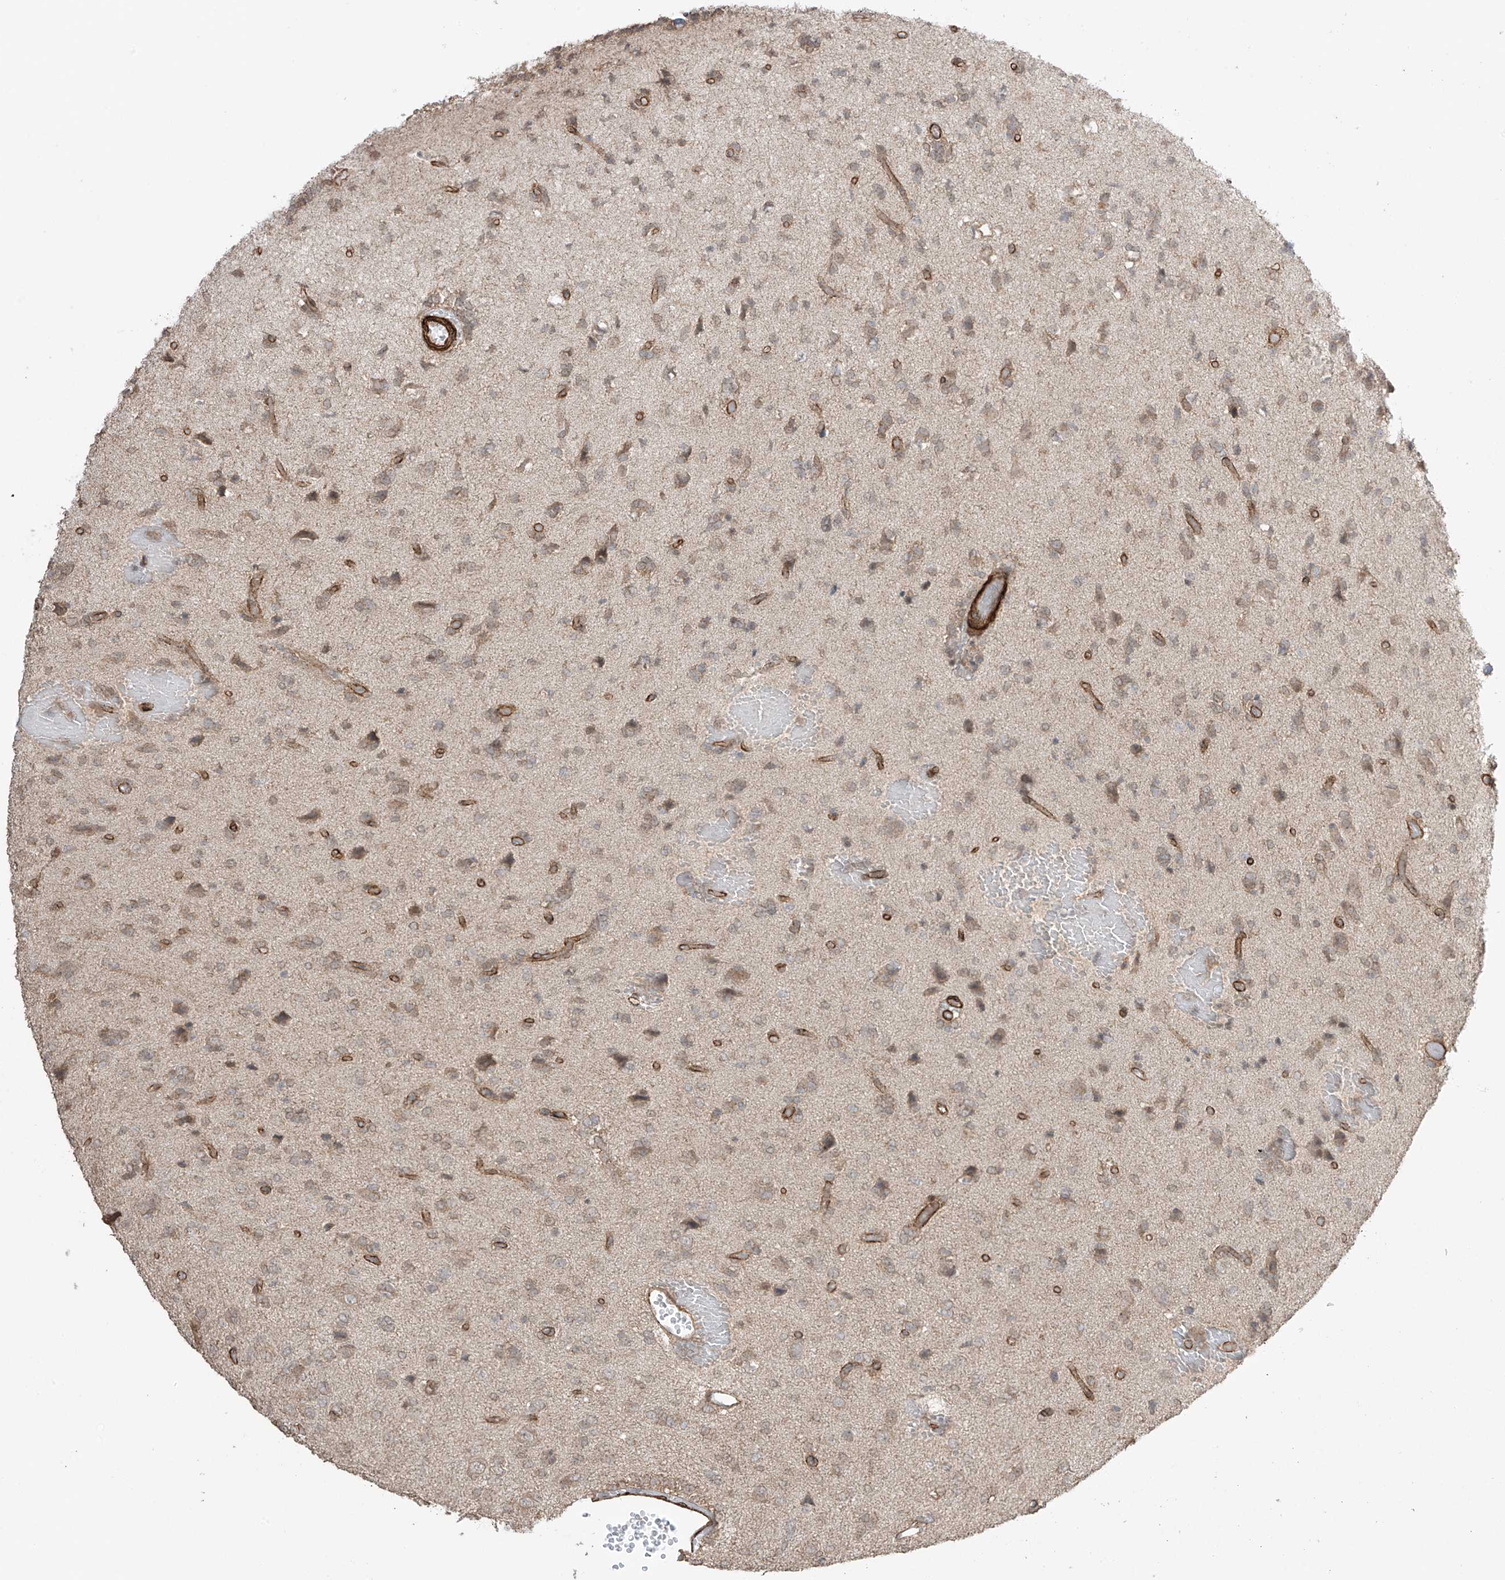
{"staining": {"intensity": "weak", "quantity": "25%-75%", "location": "cytoplasmic/membranous,nuclear"}, "tissue": "glioma", "cell_type": "Tumor cells", "image_type": "cancer", "snomed": [{"axis": "morphology", "description": "Glioma, malignant, High grade"}, {"axis": "topography", "description": "Brain"}], "caption": "Immunohistochemistry (DAB (3,3'-diaminobenzidine)) staining of human malignant high-grade glioma reveals weak cytoplasmic/membranous and nuclear protein expression in approximately 25%-75% of tumor cells.", "gene": "TTLL5", "patient": {"sex": "female", "age": 59}}